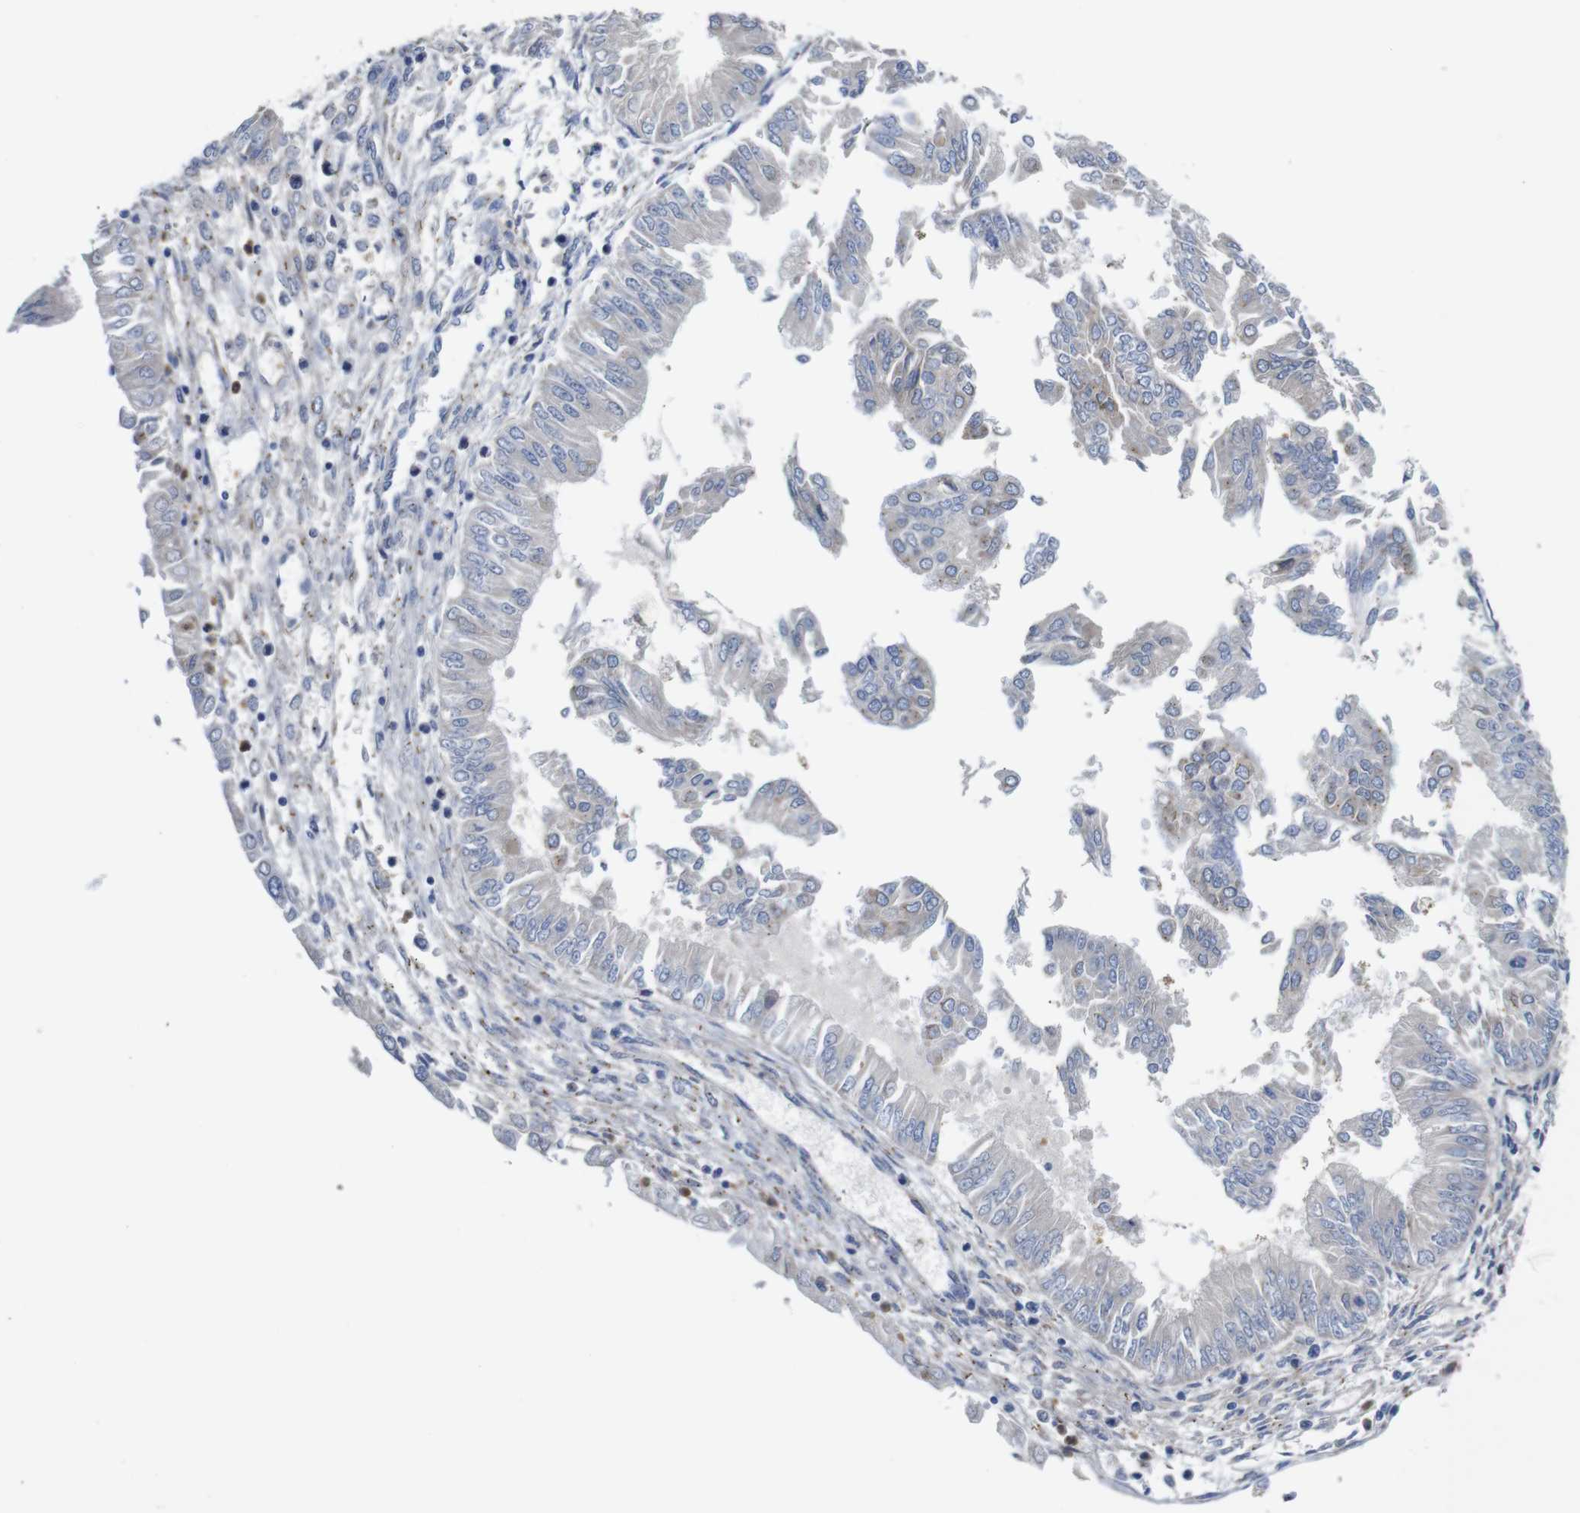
{"staining": {"intensity": "moderate", "quantity": "25%-75%", "location": "cytoplasmic/membranous"}, "tissue": "endometrial cancer", "cell_type": "Tumor cells", "image_type": "cancer", "snomed": [{"axis": "morphology", "description": "Adenocarcinoma, NOS"}, {"axis": "topography", "description": "Endometrium"}], "caption": "Brown immunohistochemical staining in endometrial adenocarcinoma demonstrates moderate cytoplasmic/membranous staining in approximately 25%-75% of tumor cells.", "gene": "DDRGK1", "patient": {"sex": "female", "age": 53}}